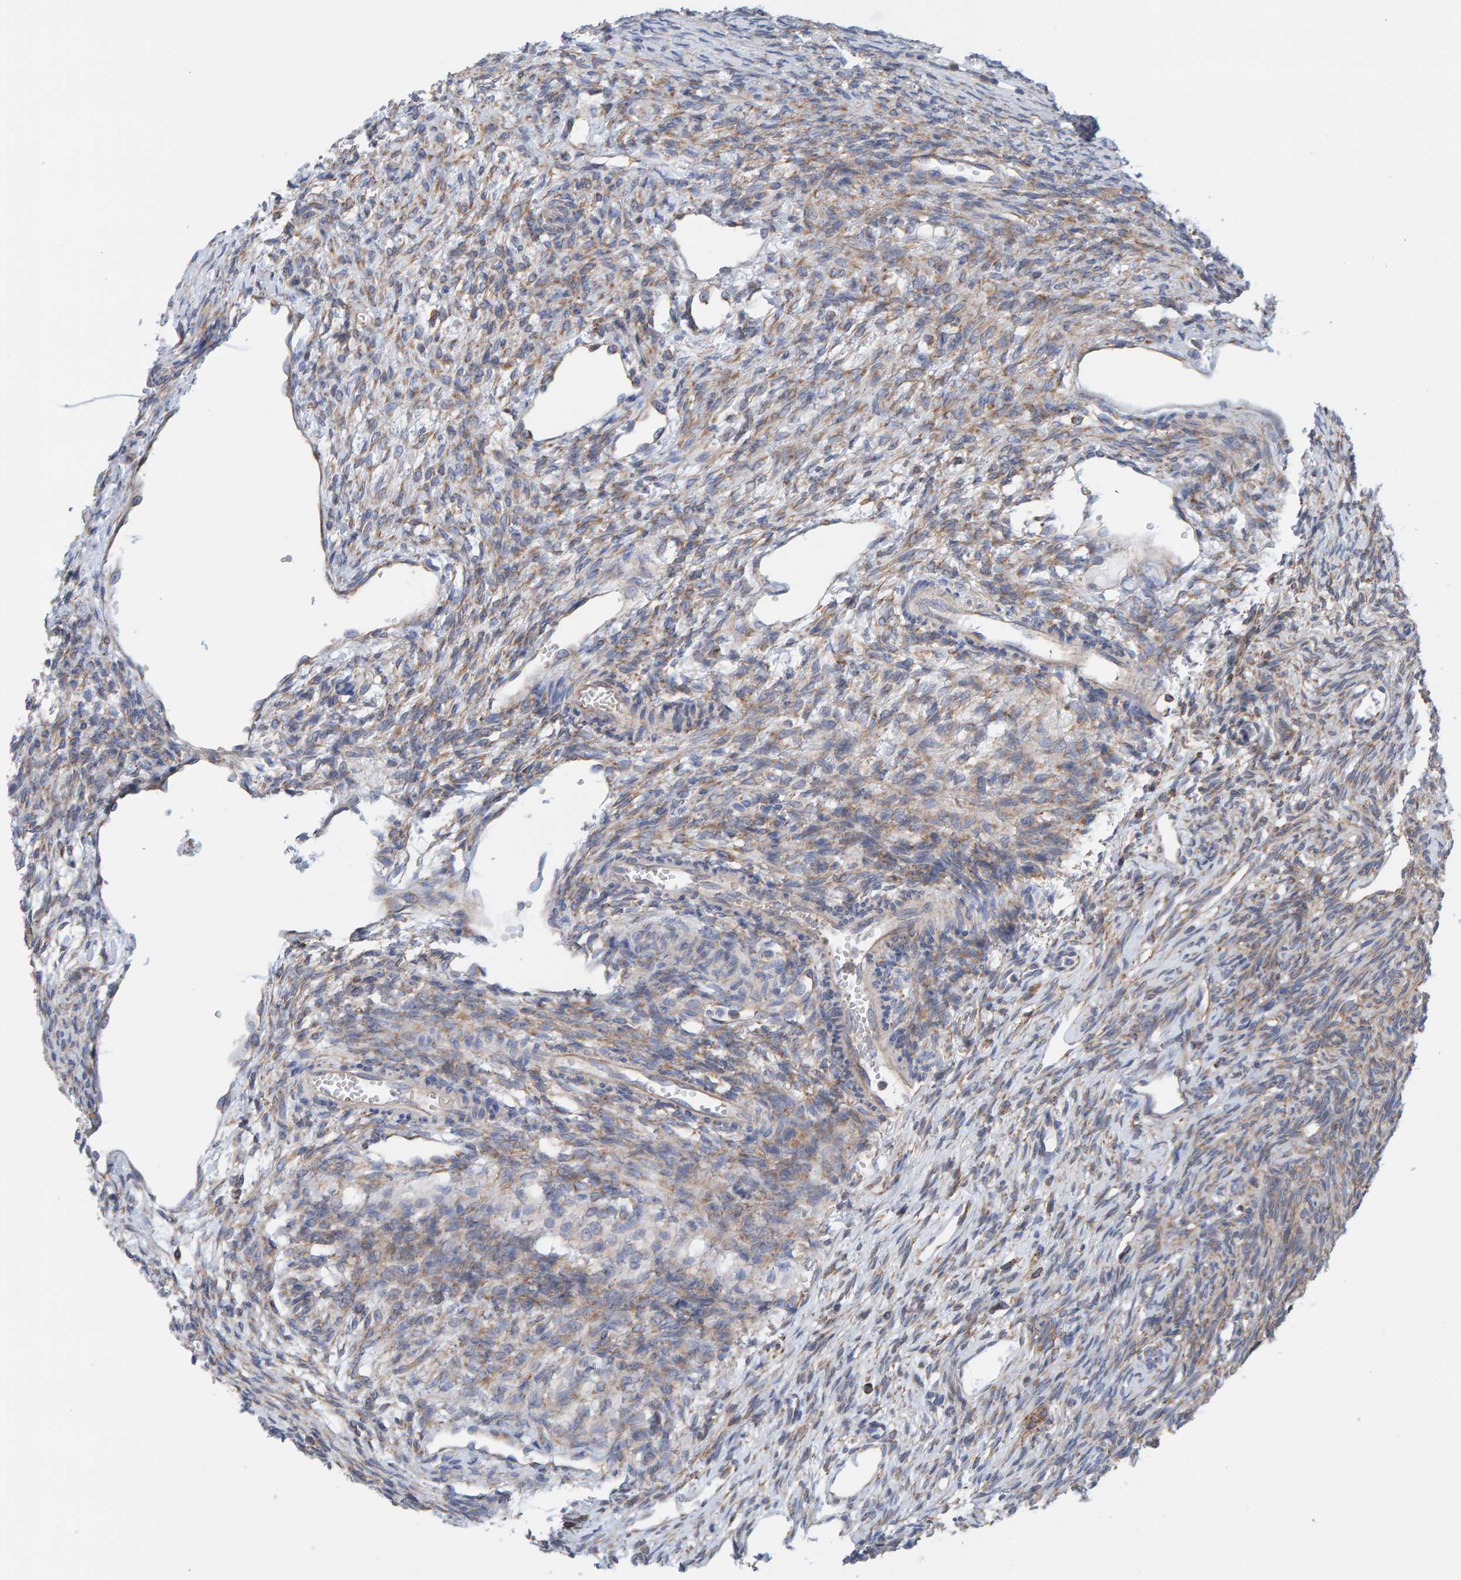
{"staining": {"intensity": "moderate", "quantity": ">75%", "location": "cytoplasmic/membranous"}, "tissue": "ovary", "cell_type": "Follicle cells", "image_type": "normal", "snomed": [{"axis": "morphology", "description": "Normal tissue, NOS"}, {"axis": "topography", "description": "Ovary"}], "caption": "Human ovary stained with a brown dye reveals moderate cytoplasmic/membranous positive staining in approximately >75% of follicle cells.", "gene": "CDK5RAP3", "patient": {"sex": "female", "age": 33}}